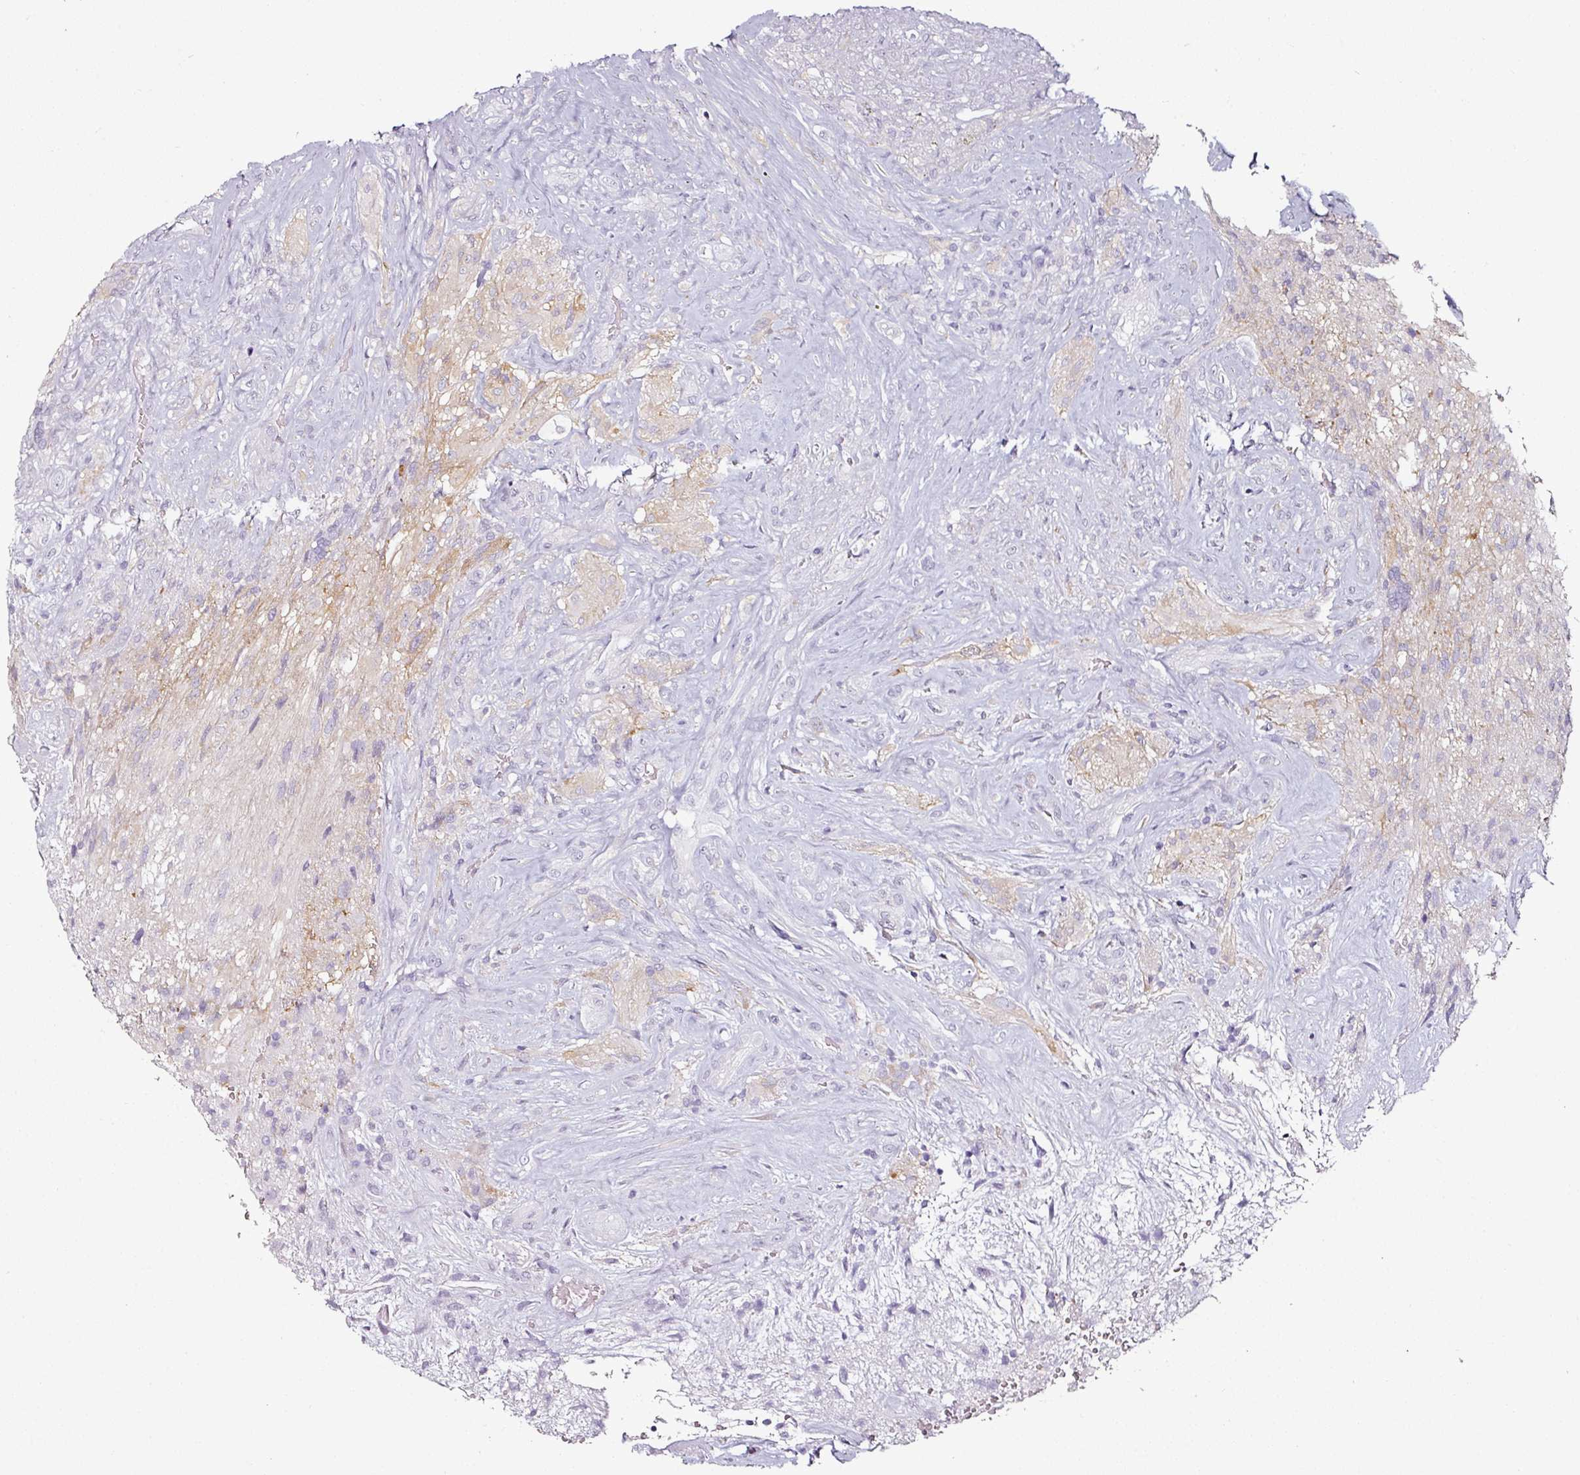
{"staining": {"intensity": "negative", "quantity": "none", "location": "none"}, "tissue": "glioma", "cell_type": "Tumor cells", "image_type": "cancer", "snomed": [{"axis": "morphology", "description": "Glioma, malignant, High grade"}, {"axis": "topography", "description": "Brain"}], "caption": "Image shows no protein expression in tumor cells of malignant high-grade glioma tissue.", "gene": "CAP2", "patient": {"sex": "male", "age": 56}}